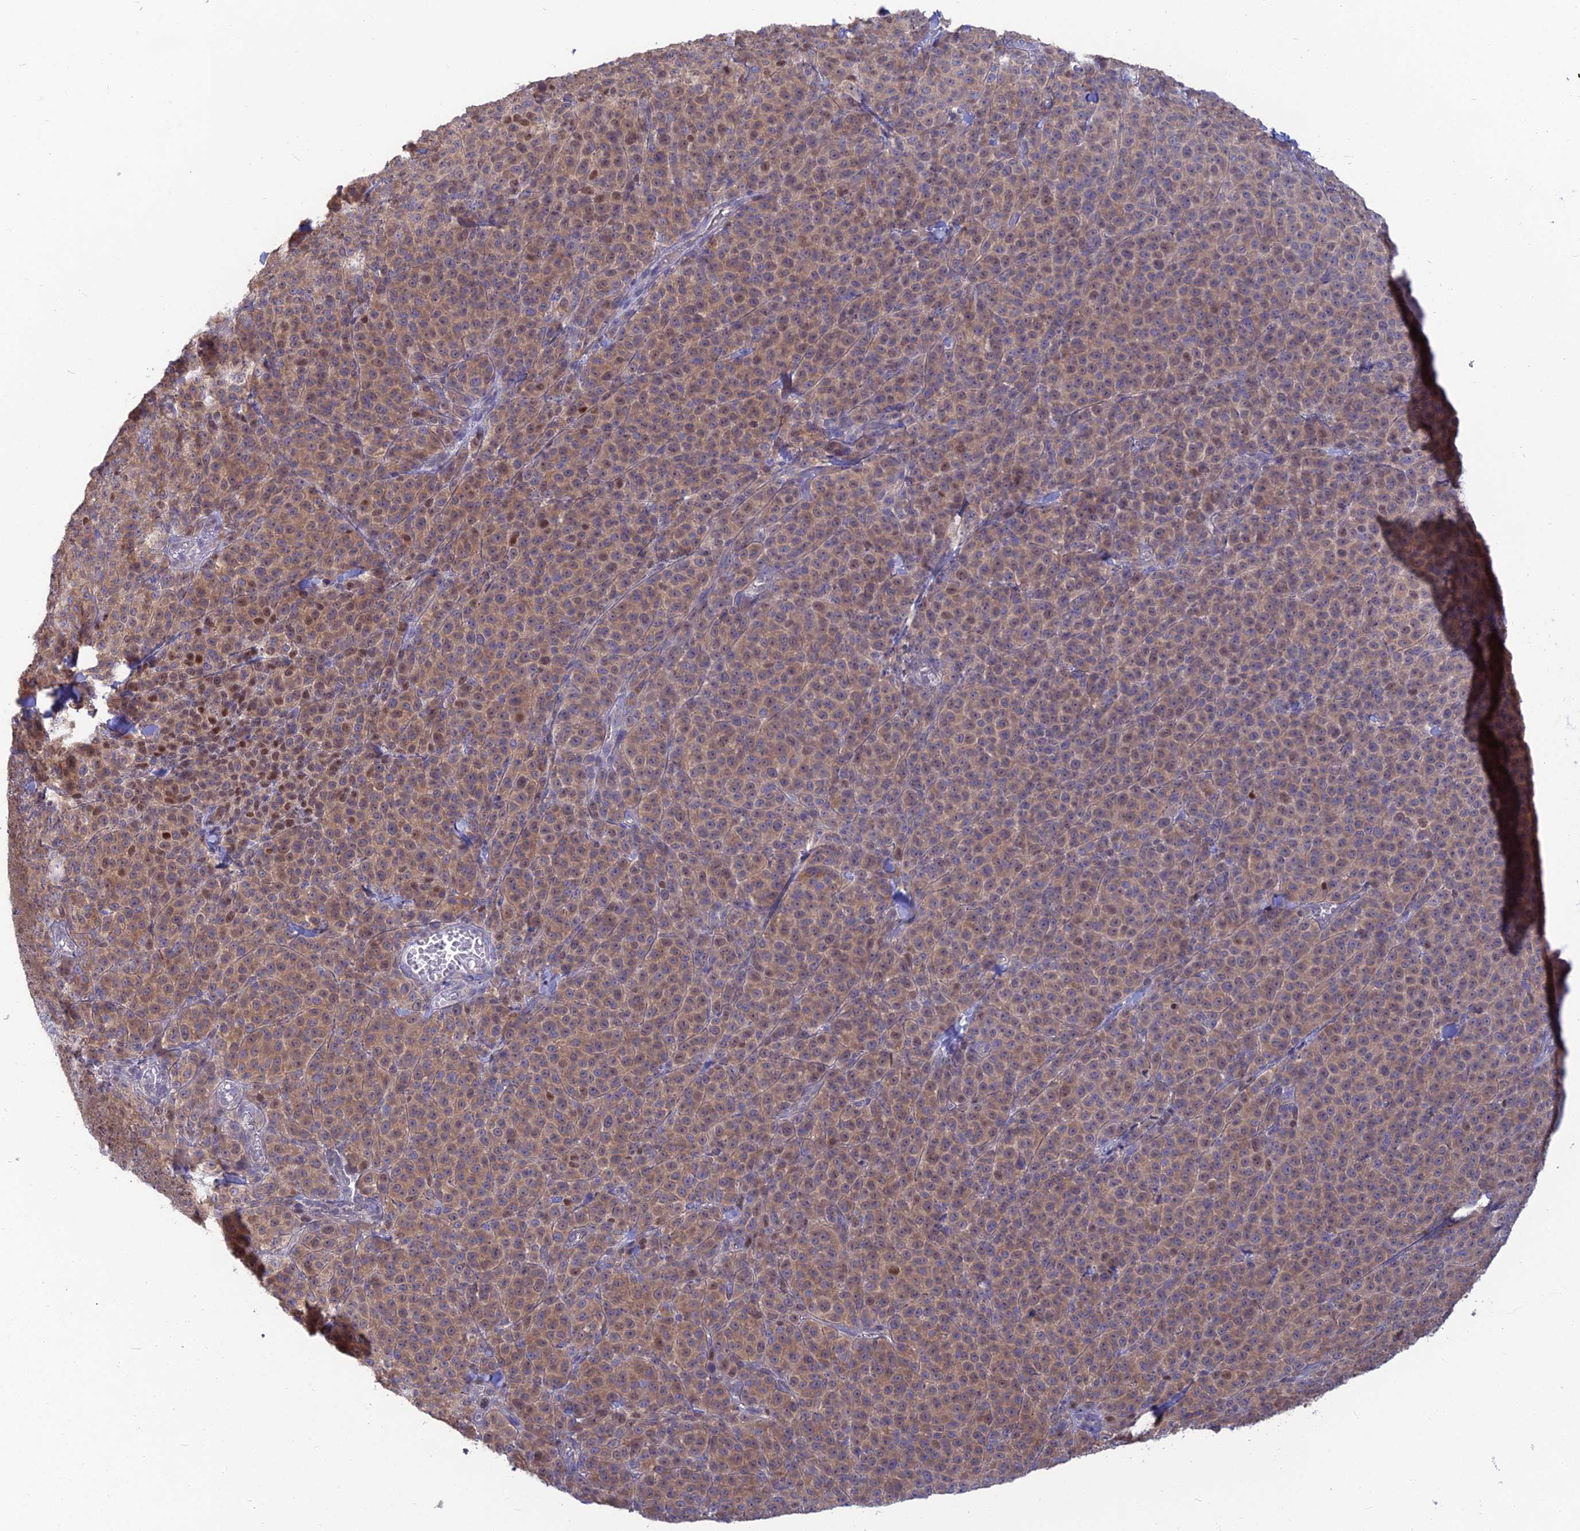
{"staining": {"intensity": "moderate", "quantity": ">75%", "location": "cytoplasmic/membranous,nuclear"}, "tissue": "melanoma", "cell_type": "Tumor cells", "image_type": "cancer", "snomed": [{"axis": "morphology", "description": "Normal tissue, NOS"}, {"axis": "morphology", "description": "Malignant melanoma, NOS"}, {"axis": "topography", "description": "Skin"}], "caption": "Brown immunohistochemical staining in malignant melanoma exhibits moderate cytoplasmic/membranous and nuclear expression in approximately >75% of tumor cells. Using DAB (3,3'-diaminobenzidine) (brown) and hematoxylin (blue) stains, captured at high magnification using brightfield microscopy.", "gene": "DNPEP", "patient": {"sex": "female", "age": 34}}